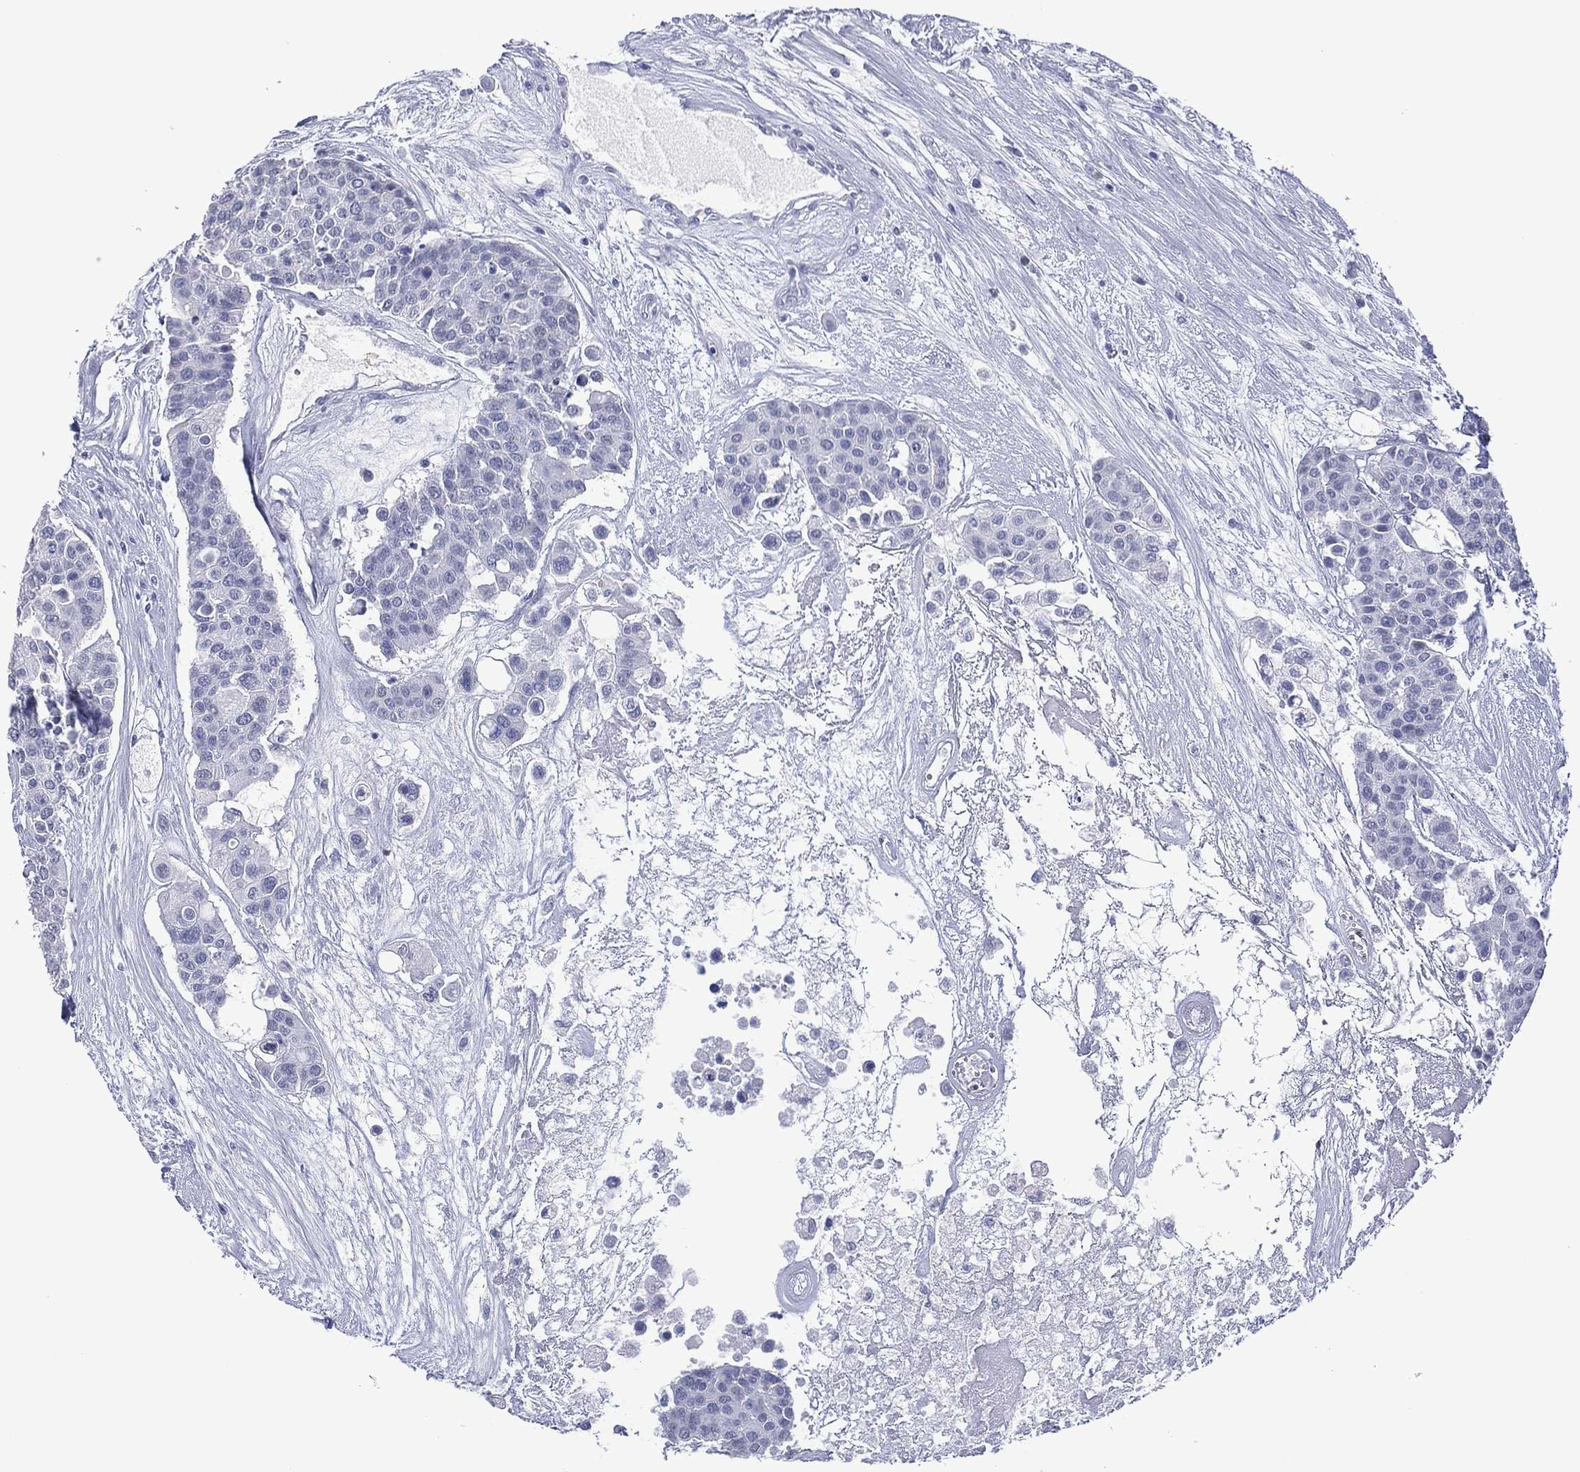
{"staining": {"intensity": "negative", "quantity": "none", "location": "none"}, "tissue": "carcinoid", "cell_type": "Tumor cells", "image_type": "cancer", "snomed": [{"axis": "morphology", "description": "Carcinoid, malignant, NOS"}, {"axis": "topography", "description": "Colon"}], "caption": "Tumor cells show no significant protein staining in carcinoid.", "gene": "UTF1", "patient": {"sex": "male", "age": 81}}